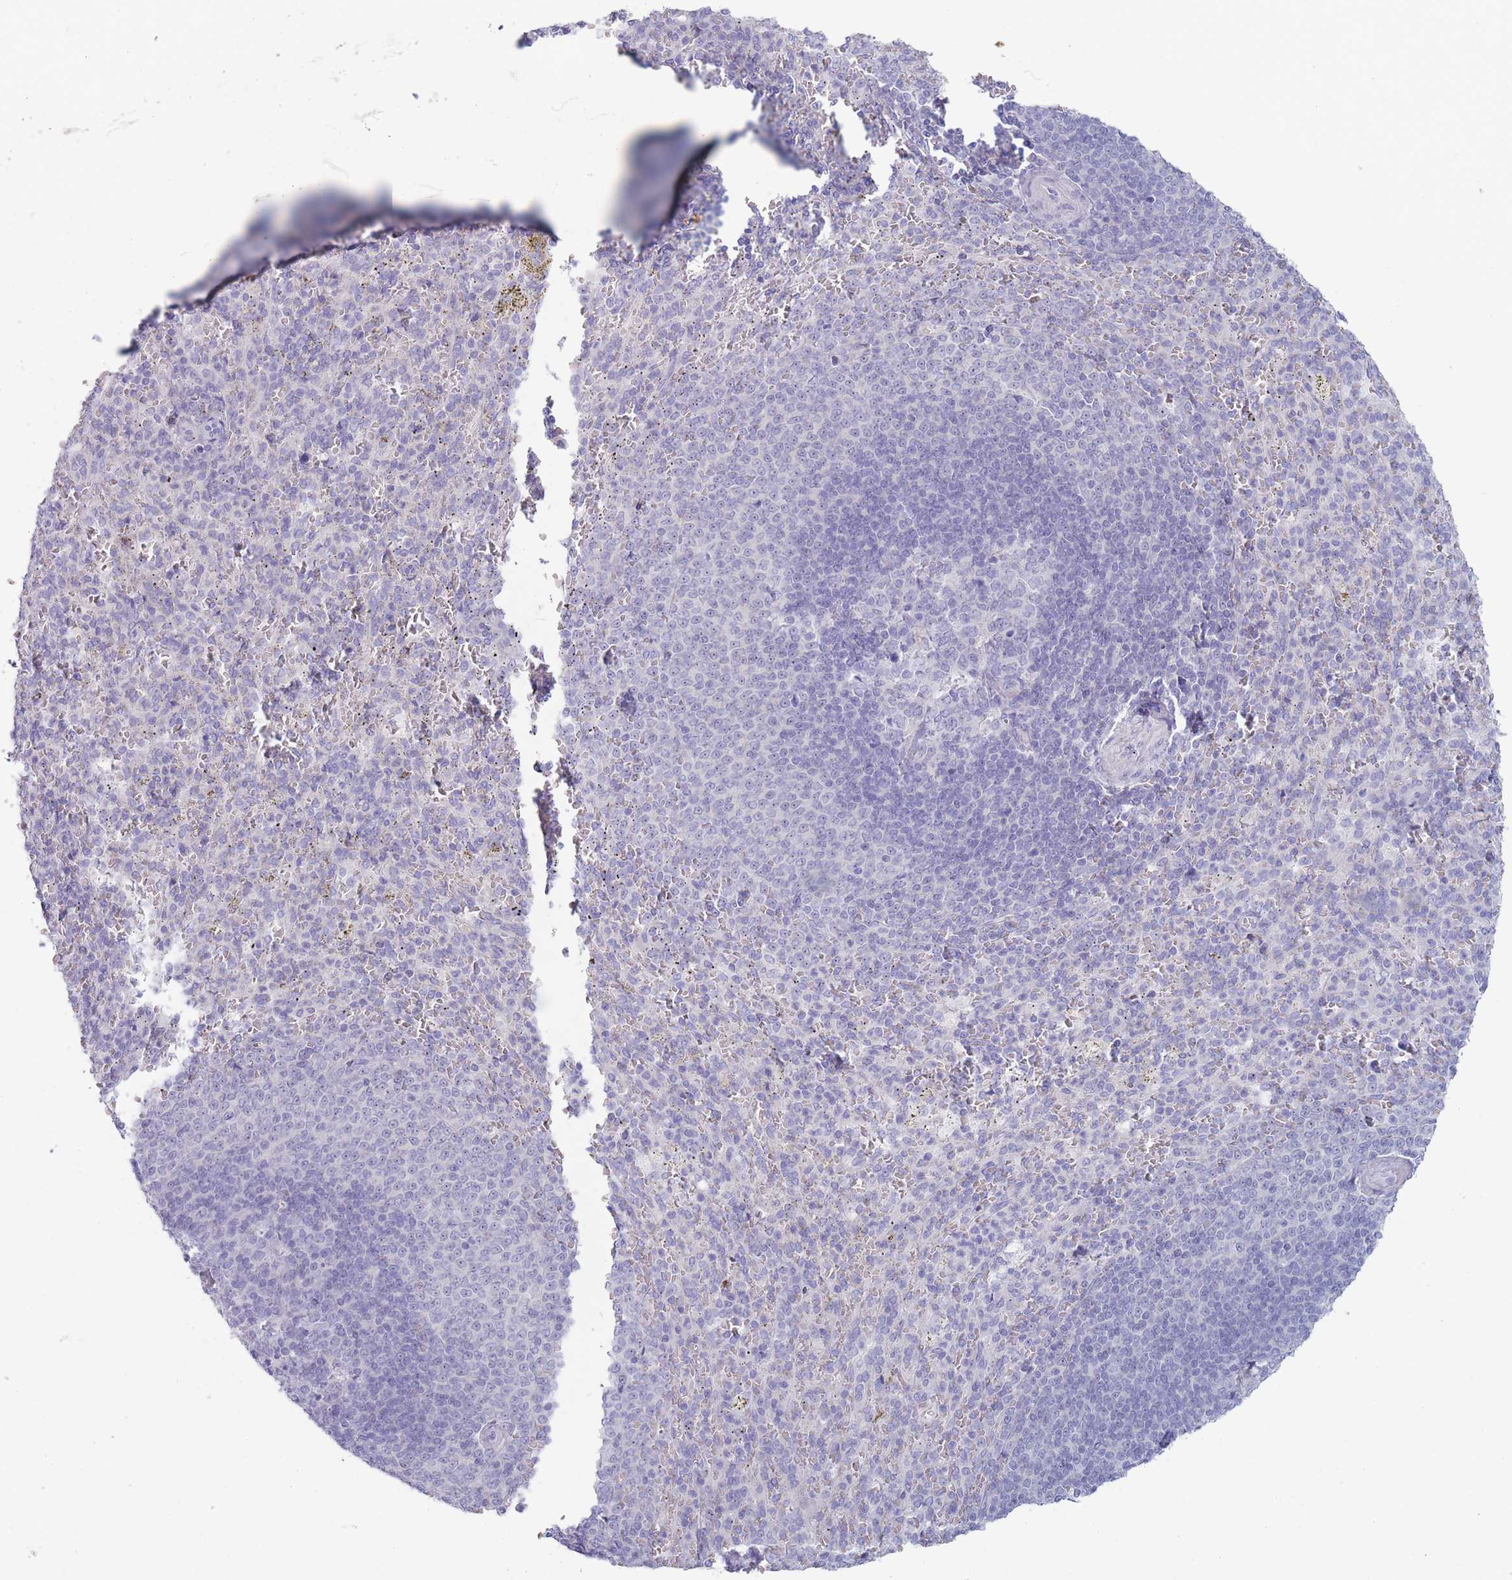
{"staining": {"intensity": "negative", "quantity": "none", "location": "none"}, "tissue": "spleen", "cell_type": "Cells in red pulp", "image_type": "normal", "snomed": [{"axis": "morphology", "description": "Normal tissue, NOS"}, {"axis": "topography", "description": "Spleen"}], "caption": "A histopathology image of spleen stained for a protein reveals no brown staining in cells in red pulp. The staining was performed using DAB to visualize the protein expression in brown, while the nuclei were stained in blue with hematoxylin (Magnification: 20x).", "gene": "PAIP2B", "patient": {"sex": "female", "age": 21}}